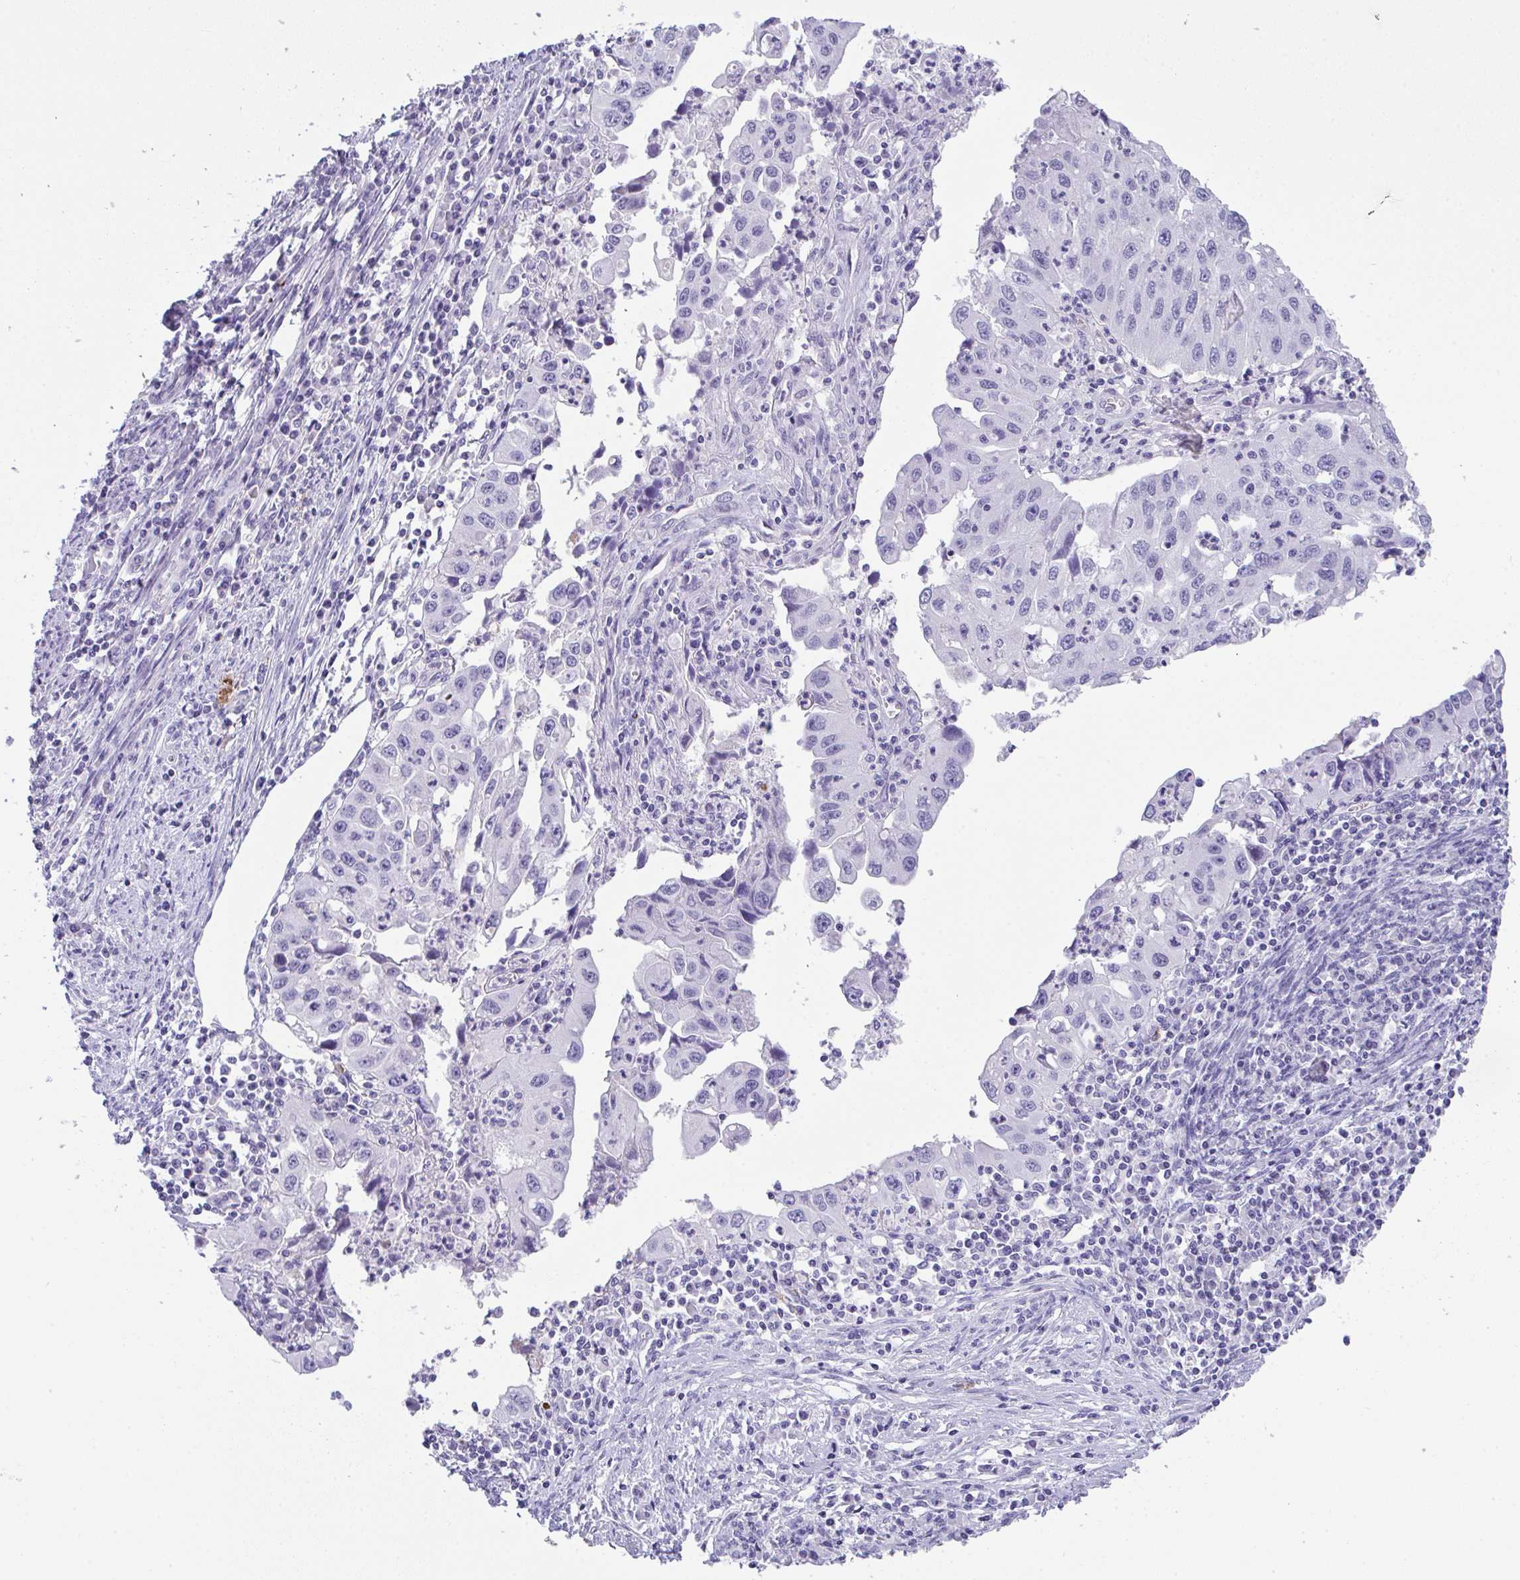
{"staining": {"intensity": "negative", "quantity": "none", "location": "none"}, "tissue": "endometrial cancer", "cell_type": "Tumor cells", "image_type": "cancer", "snomed": [{"axis": "morphology", "description": "Adenocarcinoma, NOS"}, {"axis": "topography", "description": "Uterus"}], "caption": "Human adenocarcinoma (endometrial) stained for a protein using IHC shows no staining in tumor cells.", "gene": "KMT2E", "patient": {"sex": "female", "age": 62}}